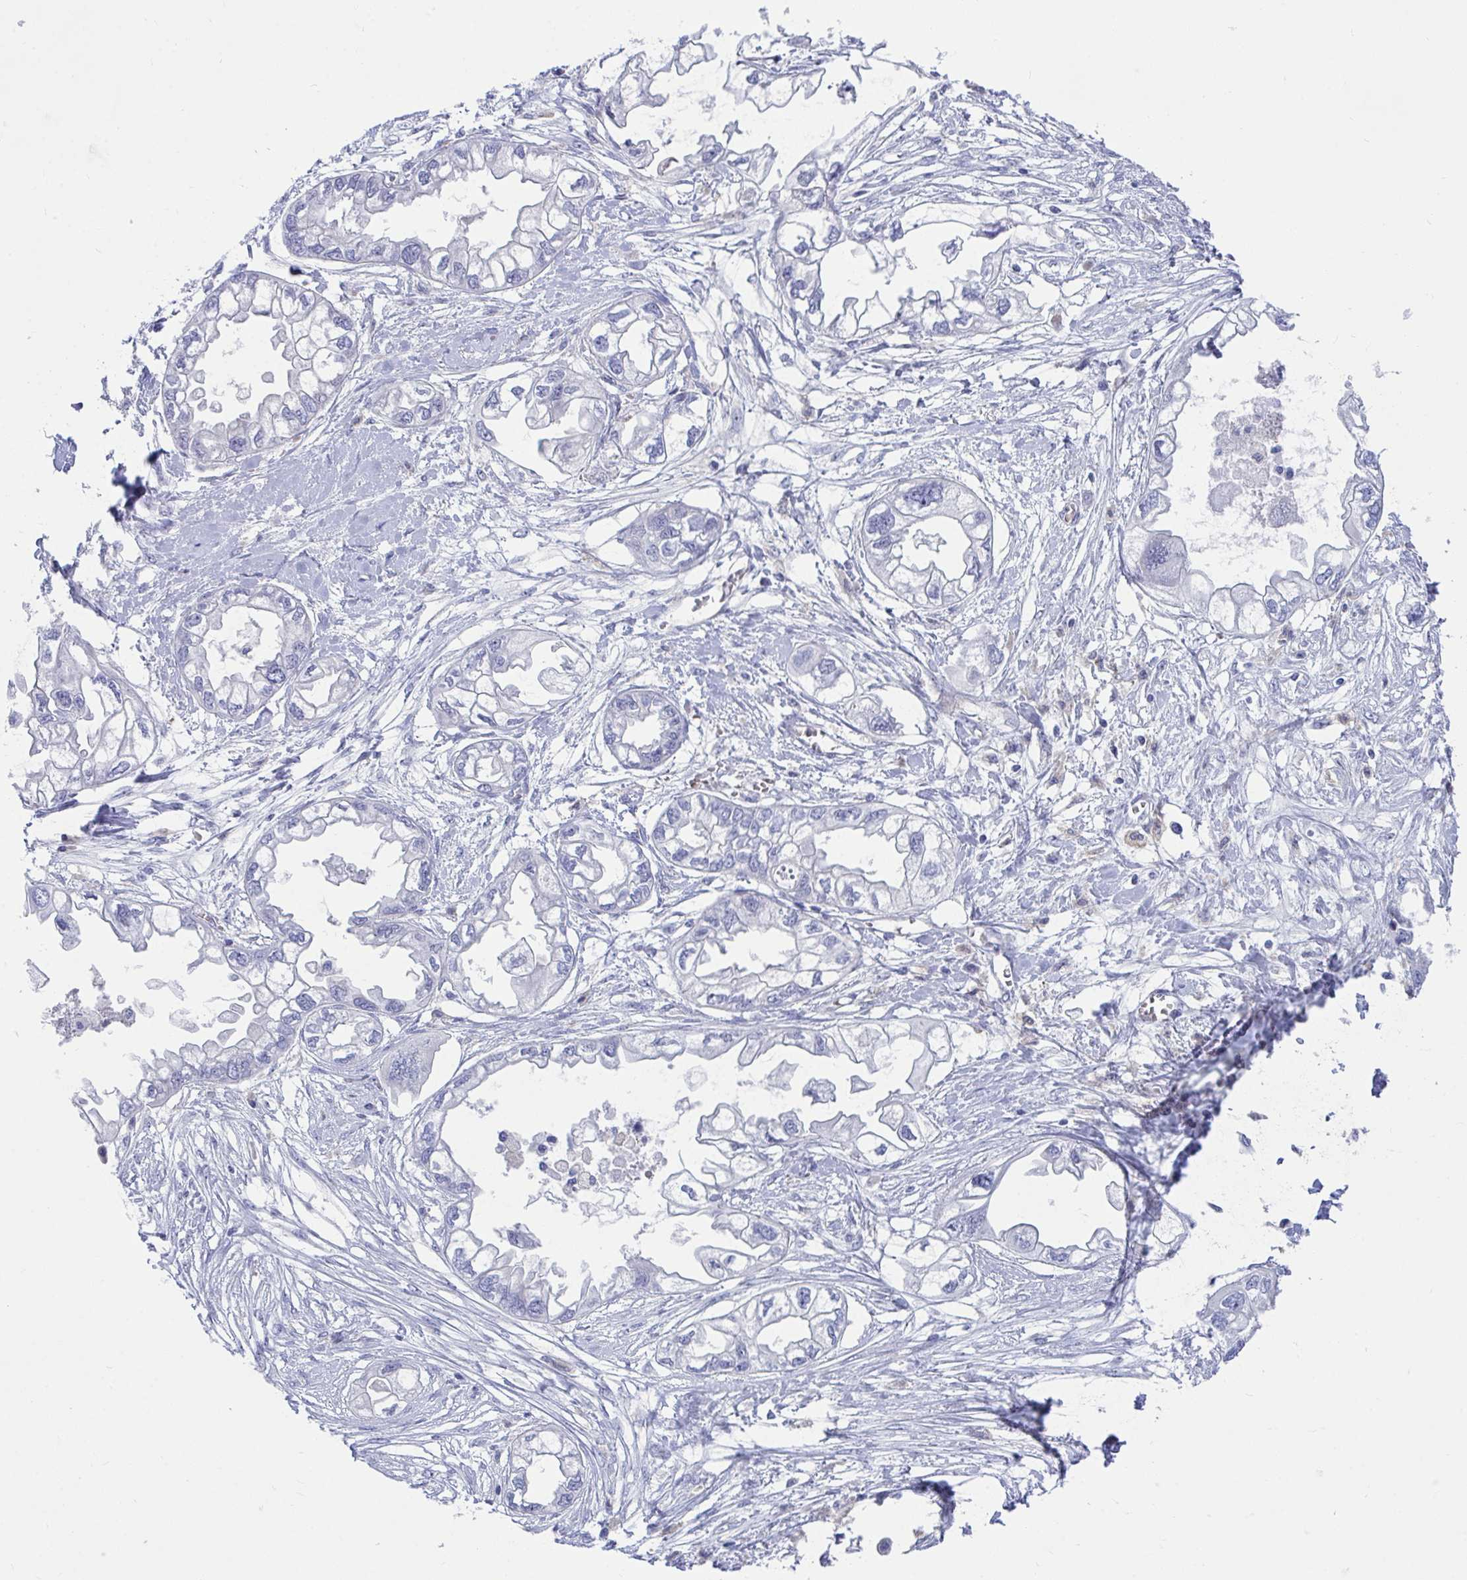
{"staining": {"intensity": "negative", "quantity": "none", "location": "none"}, "tissue": "endometrial cancer", "cell_type": "Tumor cells", "image_type": "cancer", "snomed": [{"axis": "morphology", "description": "Adenocarcinoma, NOS"}, {"axis": "morphology", "description": "Adenocarcinoma, metastatic, NOS"}, {"axis": "topography", "description": "Adipose tissue"}, {"axis": "topography", "description": "Endometrium"}], "caption": "An image of endometrial cancer (adenocarcinoma) stained for a protein reveals no brown staining in tumor cells.", "gene": "CENPQ", "patient": {"sex": "female", "age": 67}}